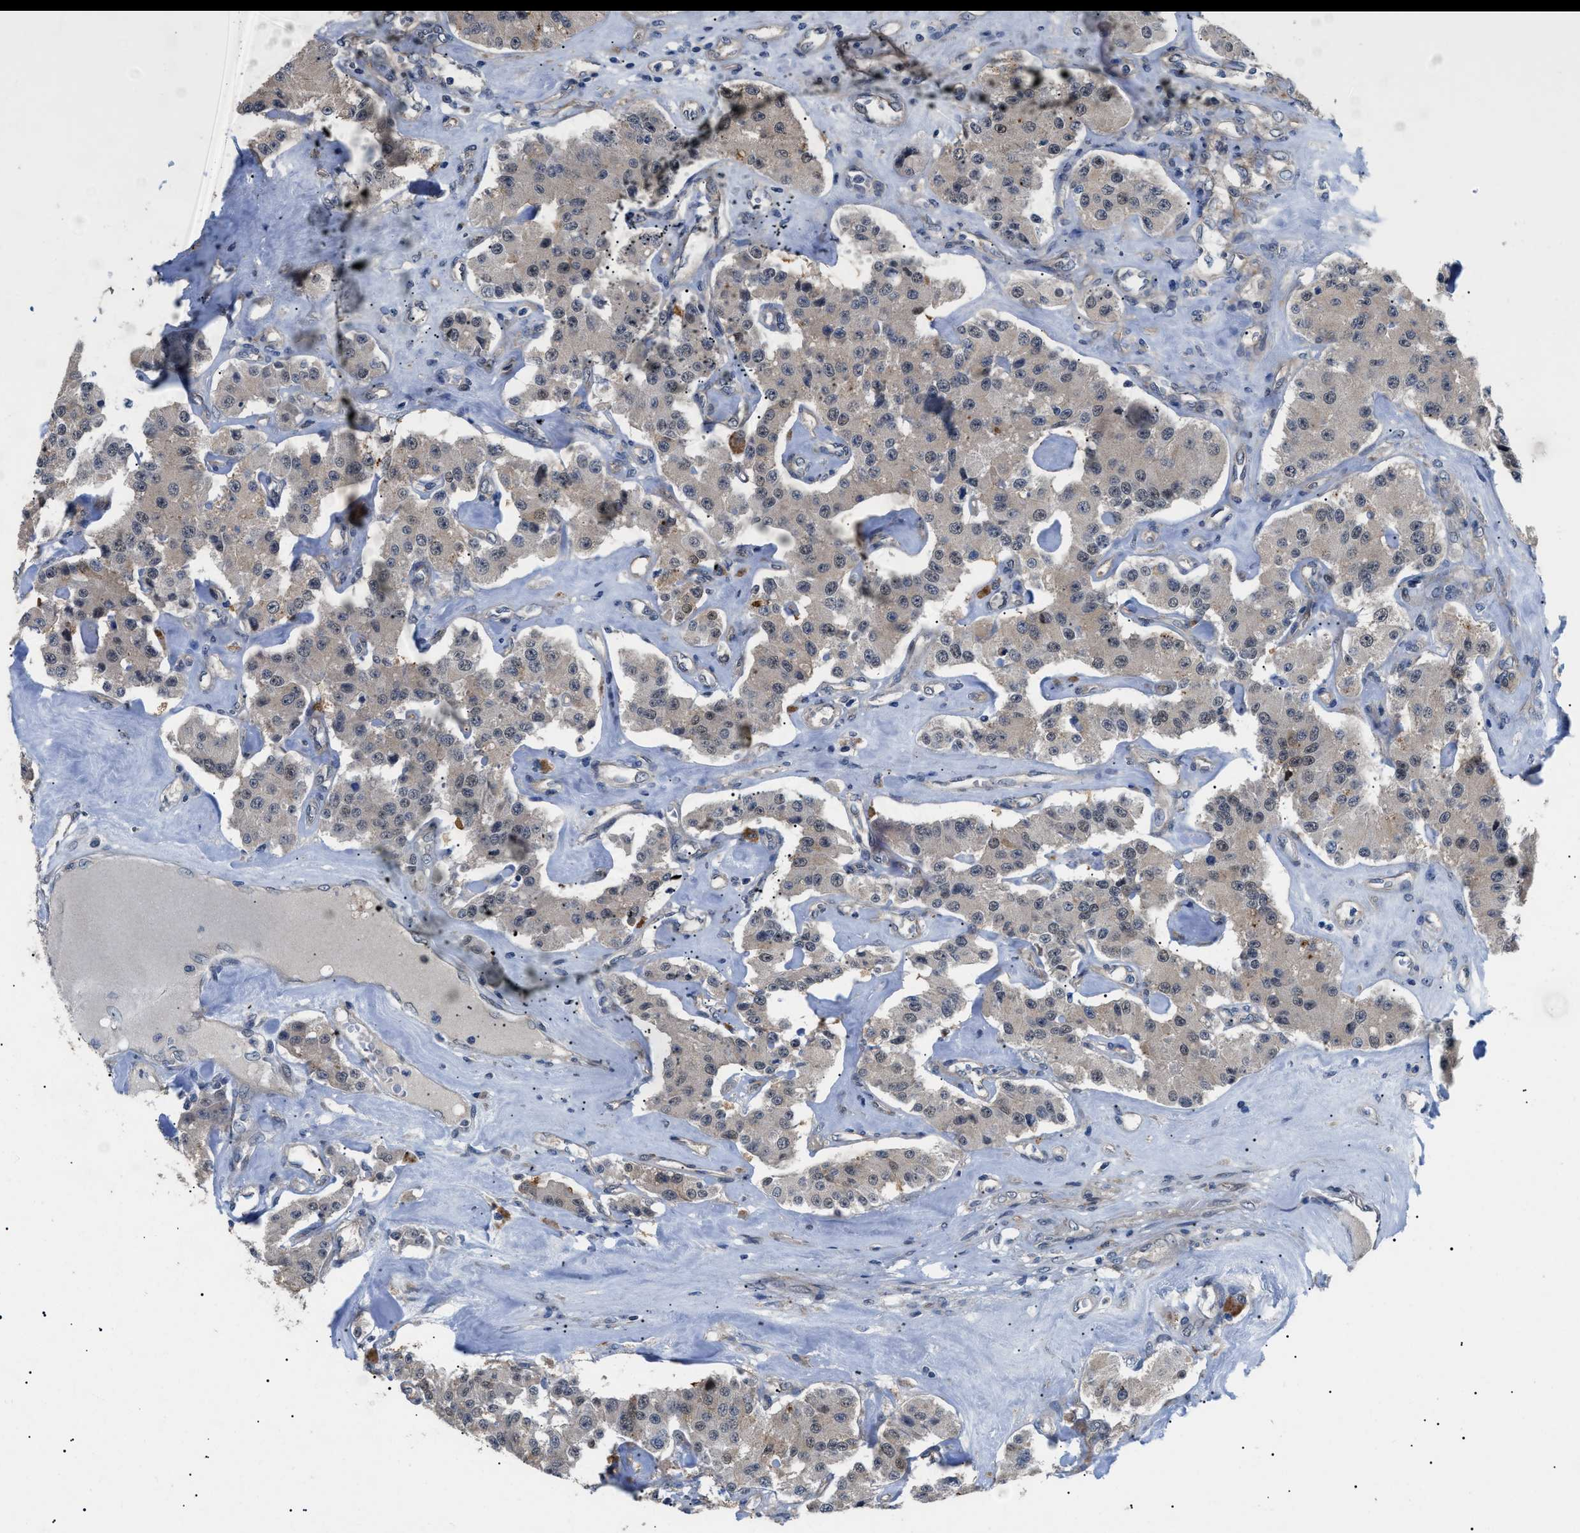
{"staining": {"intensity": "weak", "quantity": "25%-75%", "location": "cytoplasmic/membranous,nuclear"}, "tissue": "carcinoid", "cell_type": "Tumor cells", "image_type": "cancer", "snomed": [{"axis": "morphology", "description": "Carcinoid, malignant, NOS"}, {"axis": "topography", "description": "Pancreas"}], "caption": "Carcinoid (malignant) was stained to show a protein in brown. There is low levels of weak cytoplasmic/membranous and nuclear staining in about 25%-75% of tumor cells.", "gene": "CRCP", "patient": {"sex": "male", "age": 41}}